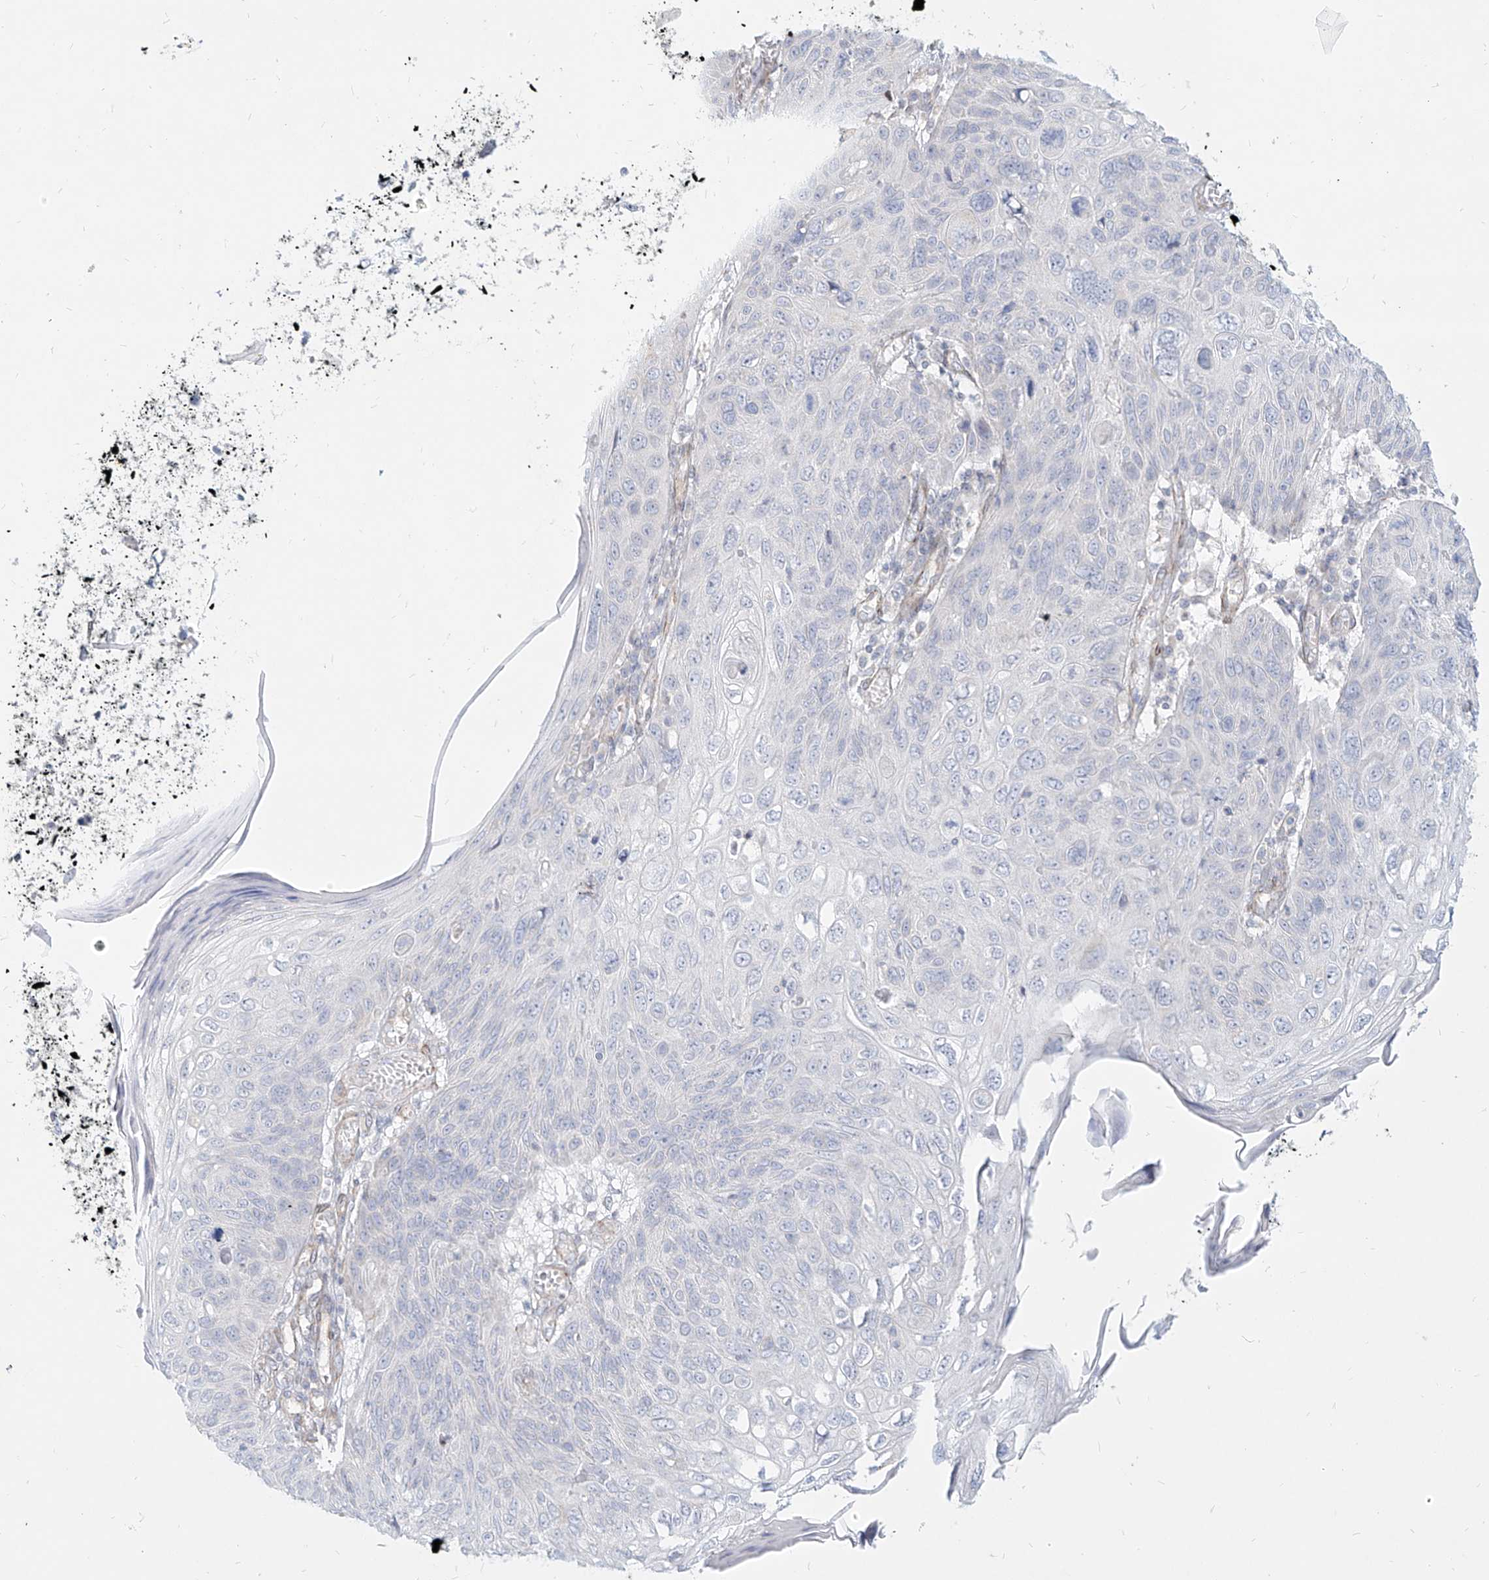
{"staining": {"intensity": "negative", "quantity": "none", "location": "none"}, "tissue": "skin cancer", "cell_type": "Tumor cells", "image_type": "cancer", "snomed": [{"axis": "morphology", "description": "Squamous cell carcinoma, NOS"}, {"axis": "topography", "description": "Skin"}], "caption": "Micrograph shows no significant protein positivity in tumor cells of skin squamous cell carcinoma.", "gene": "ITPKB", "patient": {"sex": "female", "age": 90}}